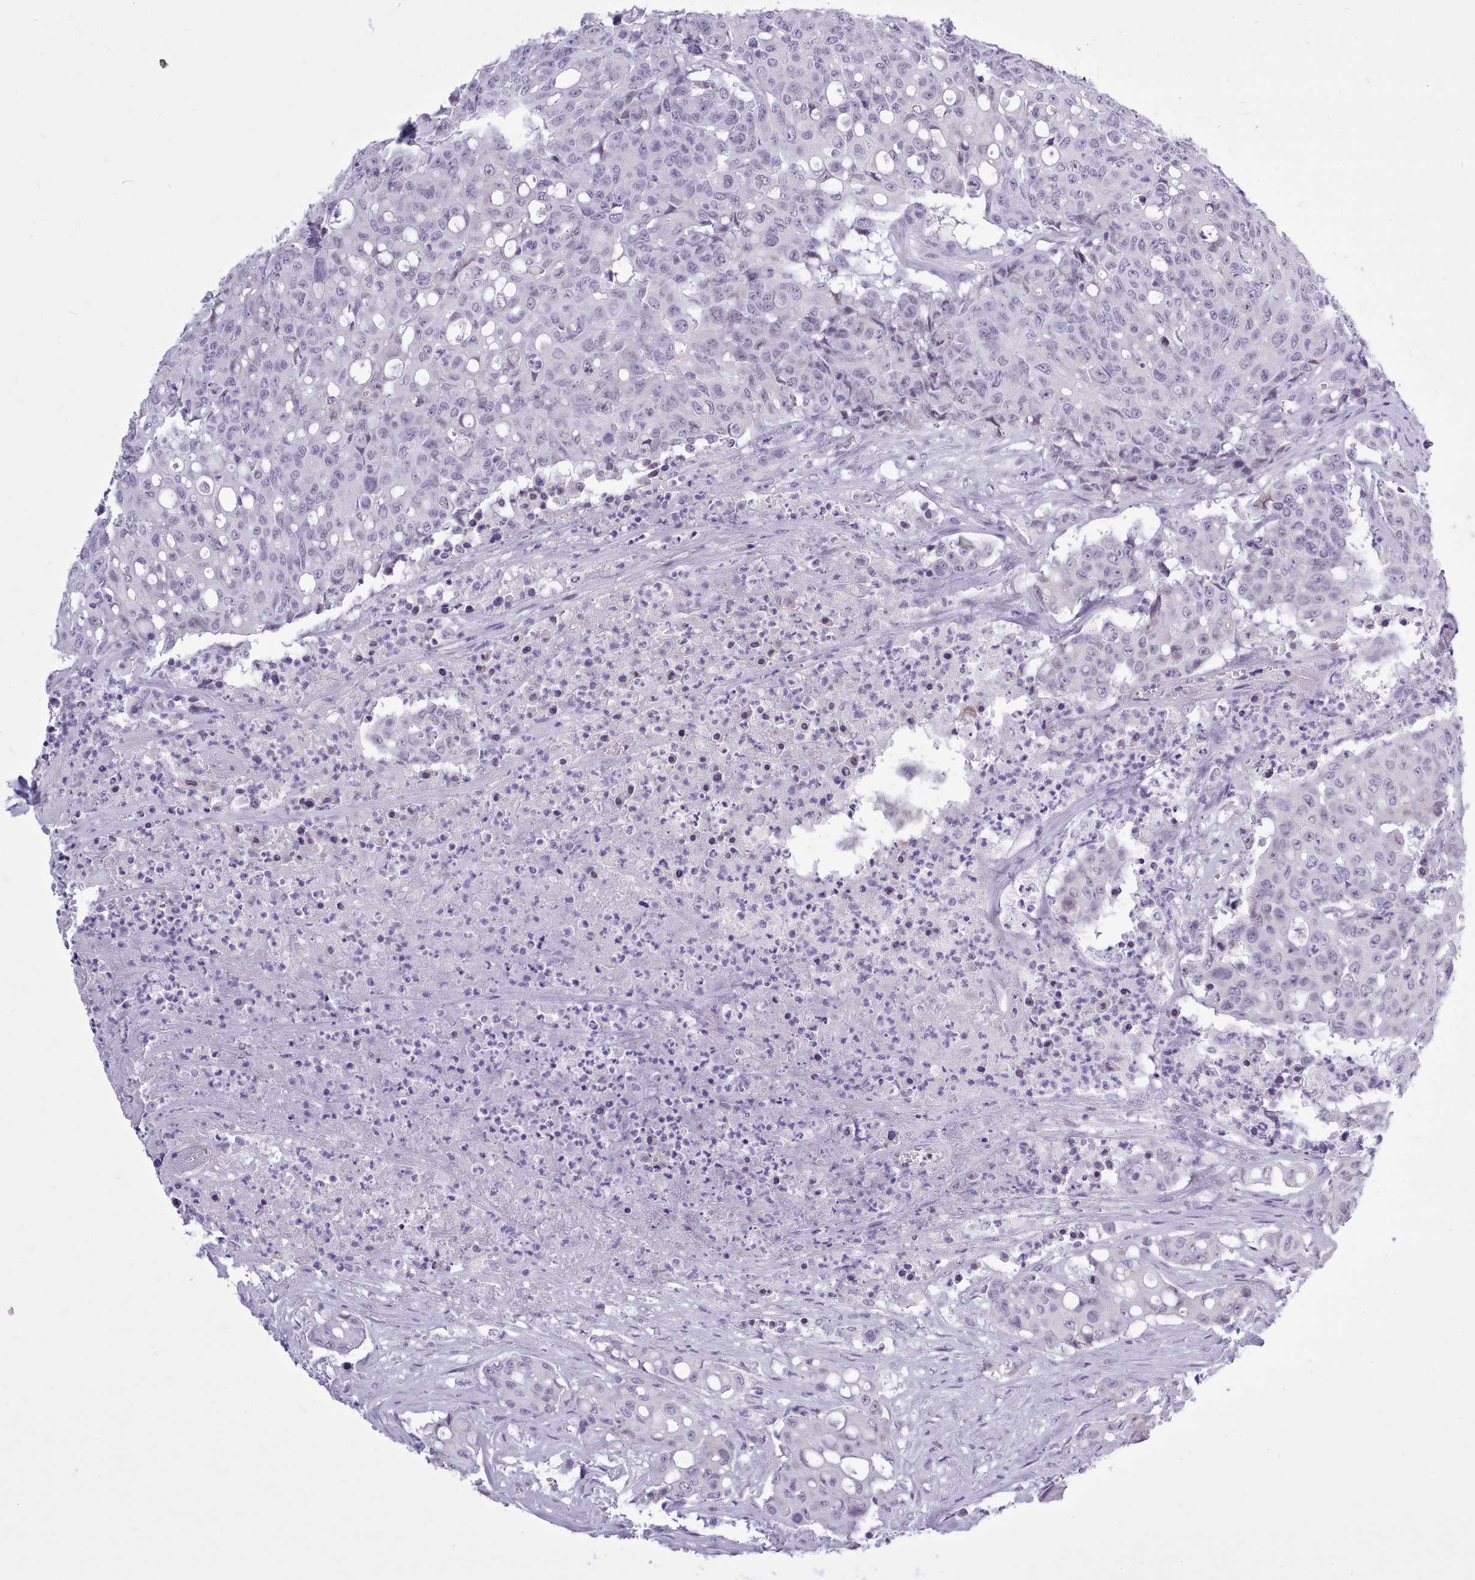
{"staining": {"intensity": "negative", "quantity": "none", "location": "none"}, "tissue": "colorectal cancer", "cell_type": "Tumor cells", "image_type": "cancer", "snomed": [{"axis": "morphology", "description": "Adenocarcinoma, NOS"}, {"axis": "topography", "description": "Colon"}], "caption": "This is an IHC photomicrograph of human colorectal cancer (adenocarcinoma). There is no expression in tumor cells.", "gene": "FBXO48", "patient": {"sex": "male", "age": 51}}